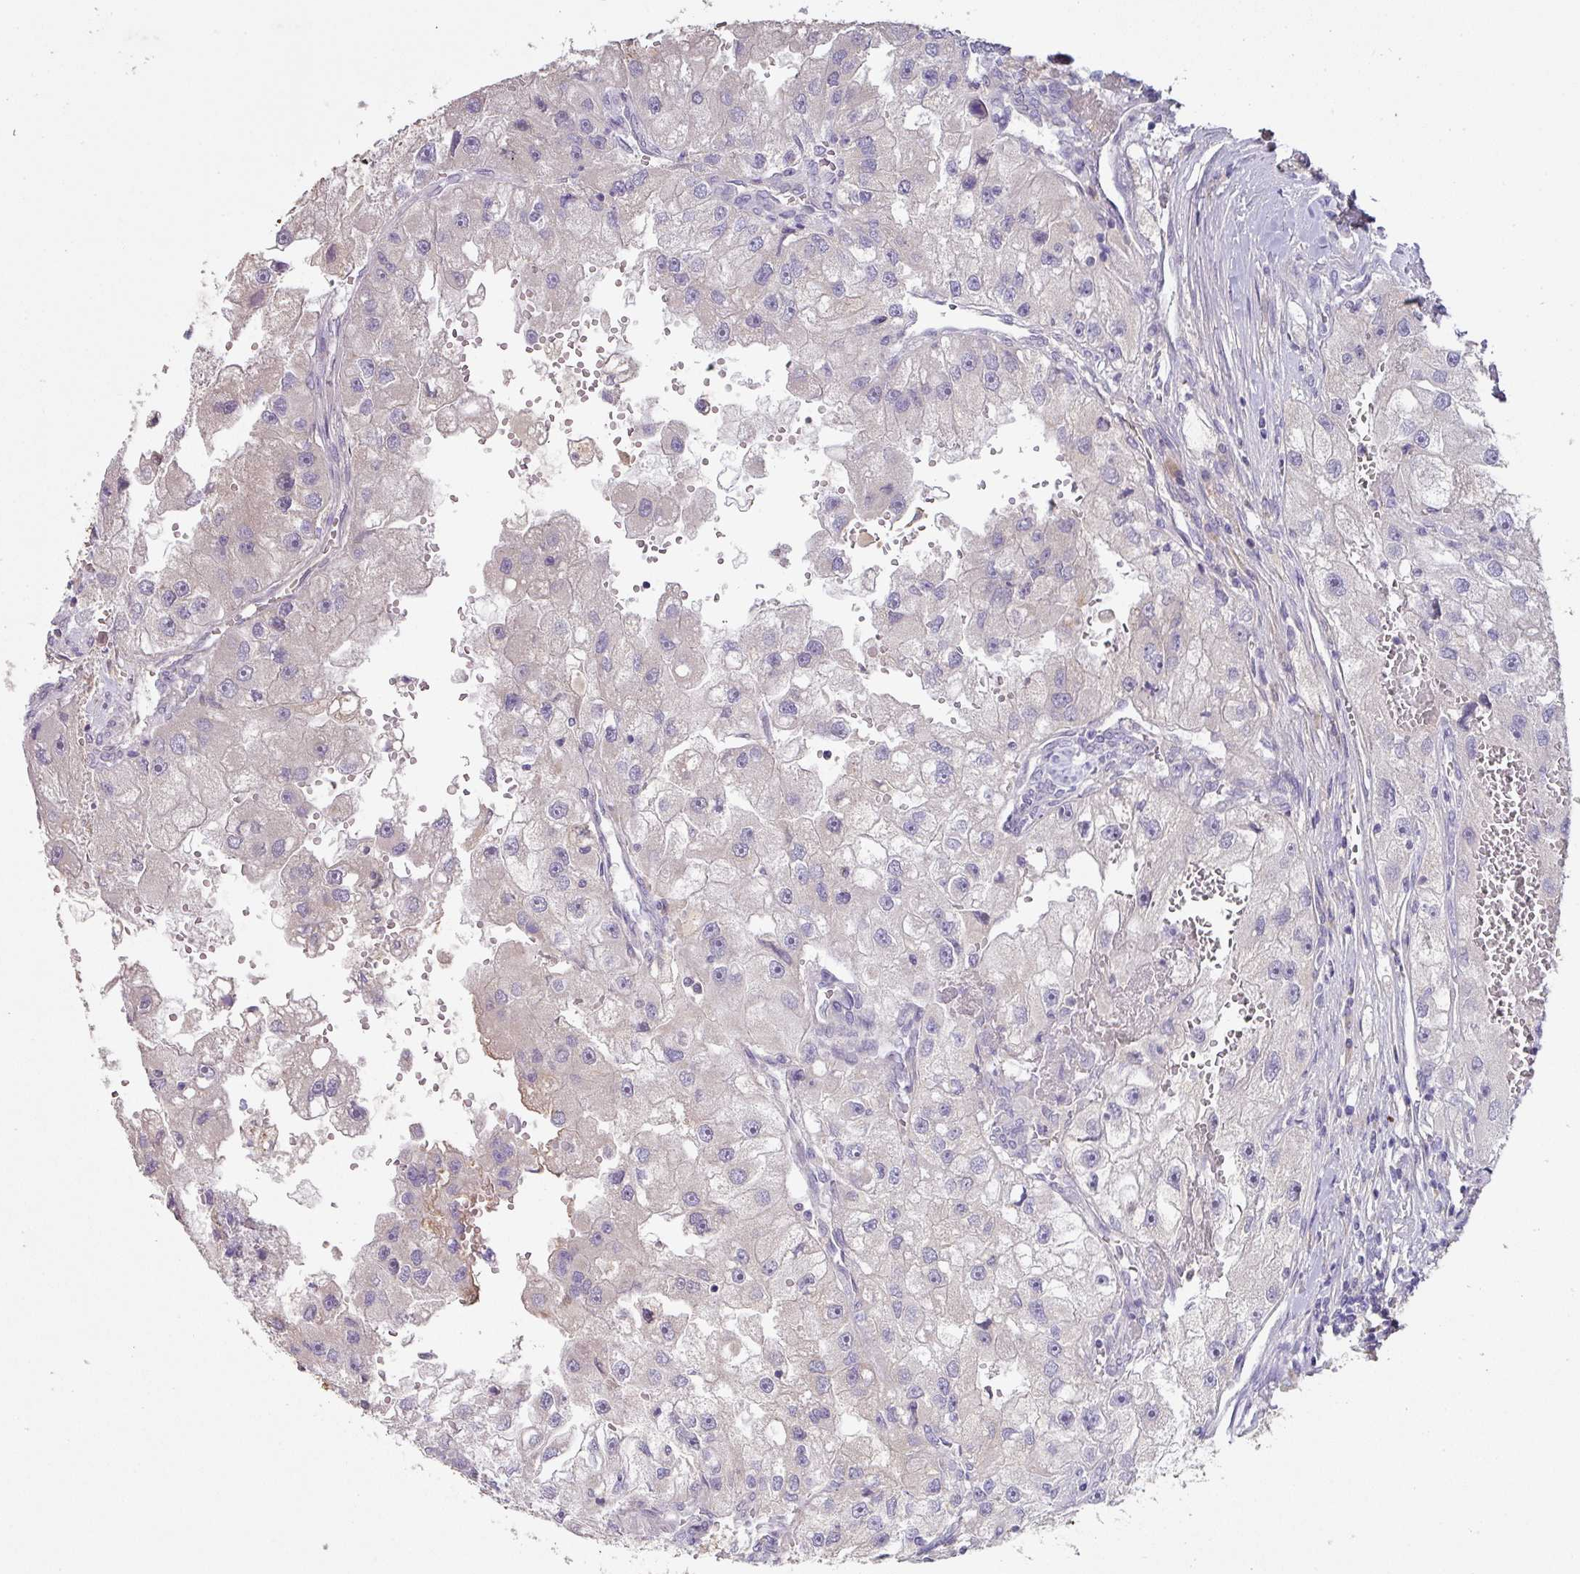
{"staining": {"intensity": "negative", "quantity": "none", "location": "none"}, "tissue": "renal cancer", "cell_type": "Tumor cells", "image_type": "cancer", "snomed": [{"axis": "morphology", "description": "Adenocarcinoma, NOS"}, {"axis": "topography", "description": "Kidney"}], "caption": "Immunohistochemistry image of neoplastic tissue: human adenocarcinoma (renal) stained with DAB (3,3'-diaminobenzidine) displays no significant protein staining in tumor cells.", "gene": "ZNF266", "patient": {"sex": "male", "age": 63}}